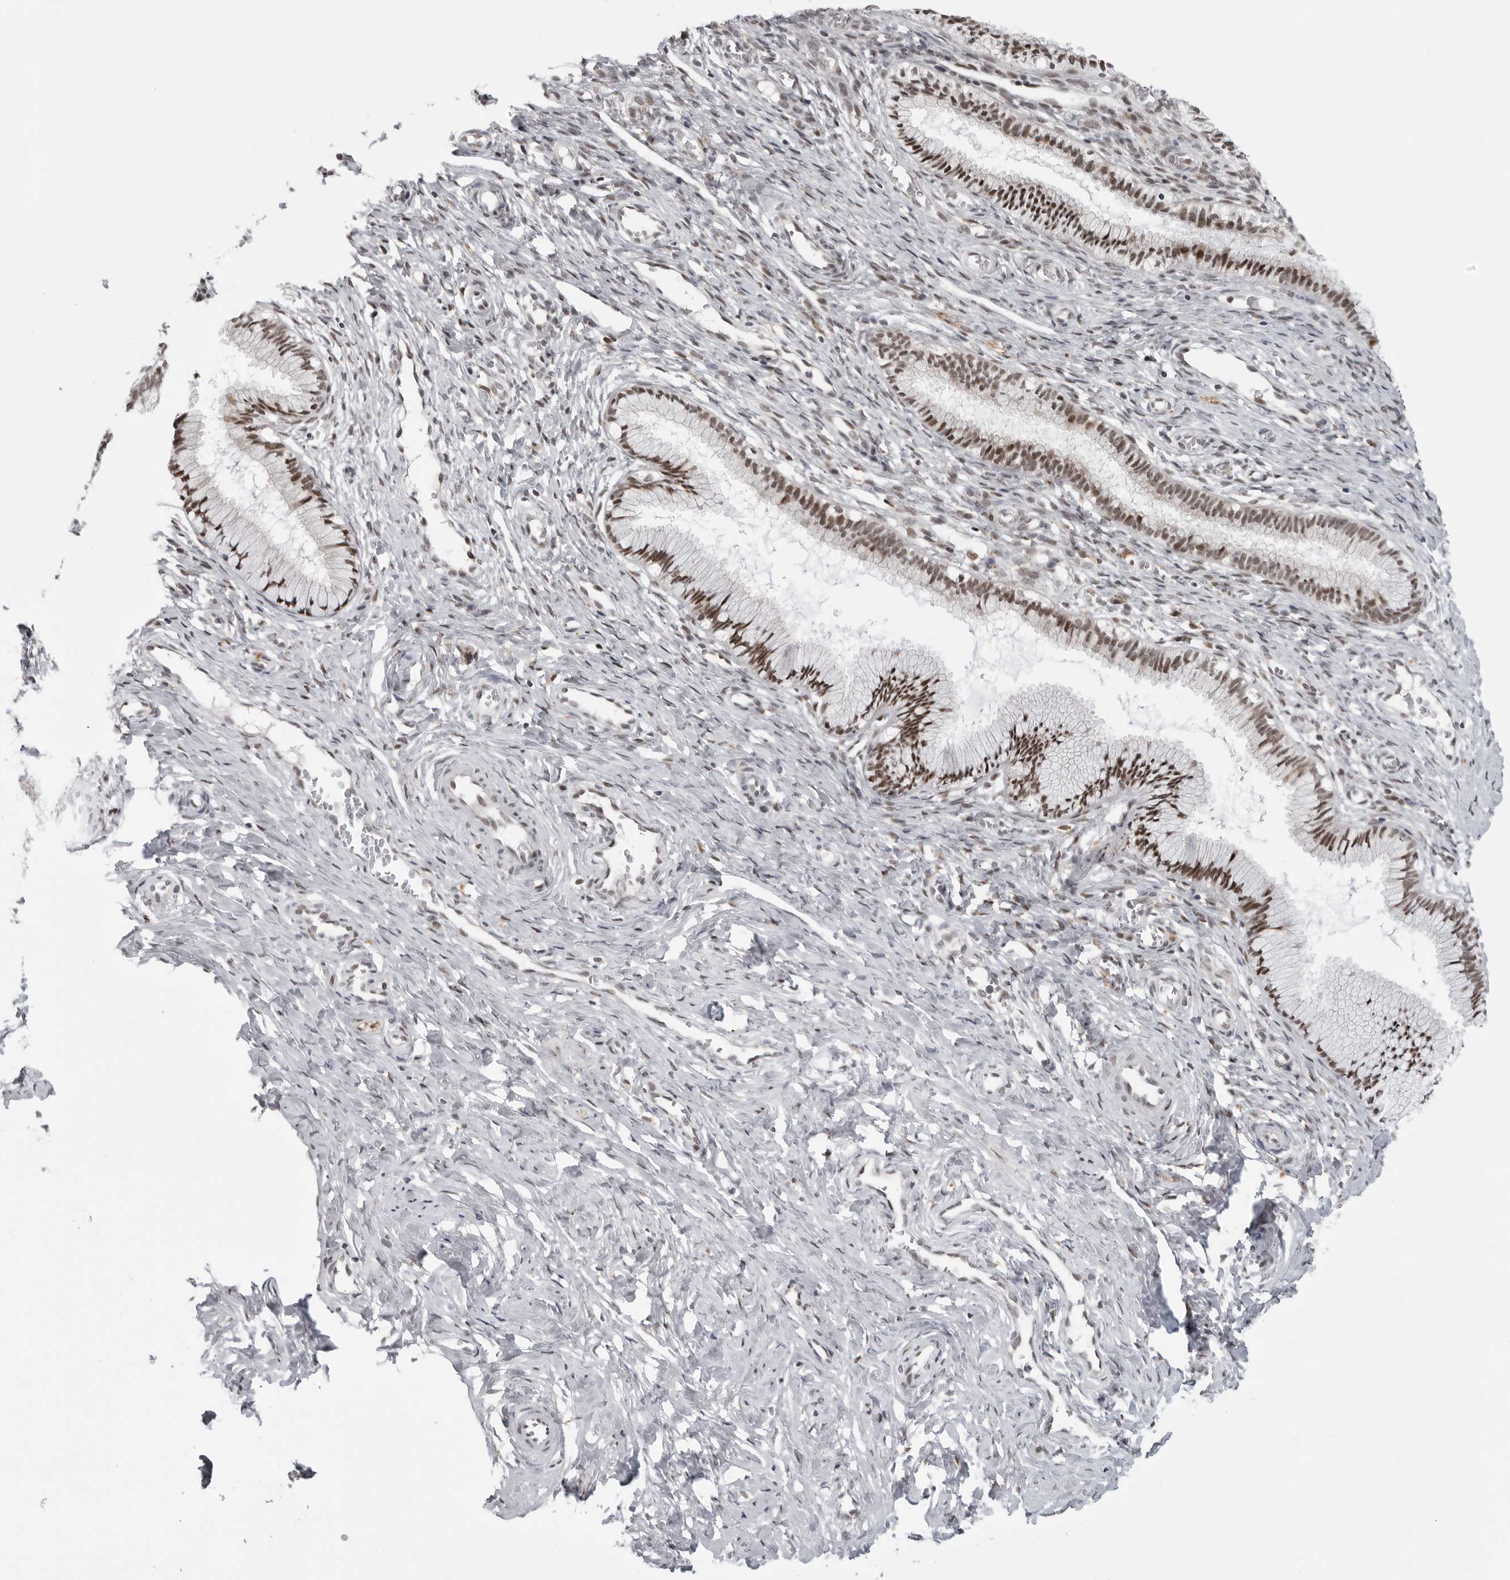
{"staining": {"intensity": "moderate", "quantity": "25%-75%", "location": "nuclear"}, "tissue": "cervix", "cell_type": "Glandular cells", "image_type": "normal", "snomed": [{"axis": "morphology", "description": "Normal tissue, NOS"}, {"axis": "topography", "description": "Cervix"}], "caption": "This image demonstrates immunohistochemistry (IHC) staining of normal cervix, with medium moderate nuclear positivity in approximately 25%-75% of glandular cells.", "gene": "PRDM10", "patient": {"sex": "female", "age": 27}}